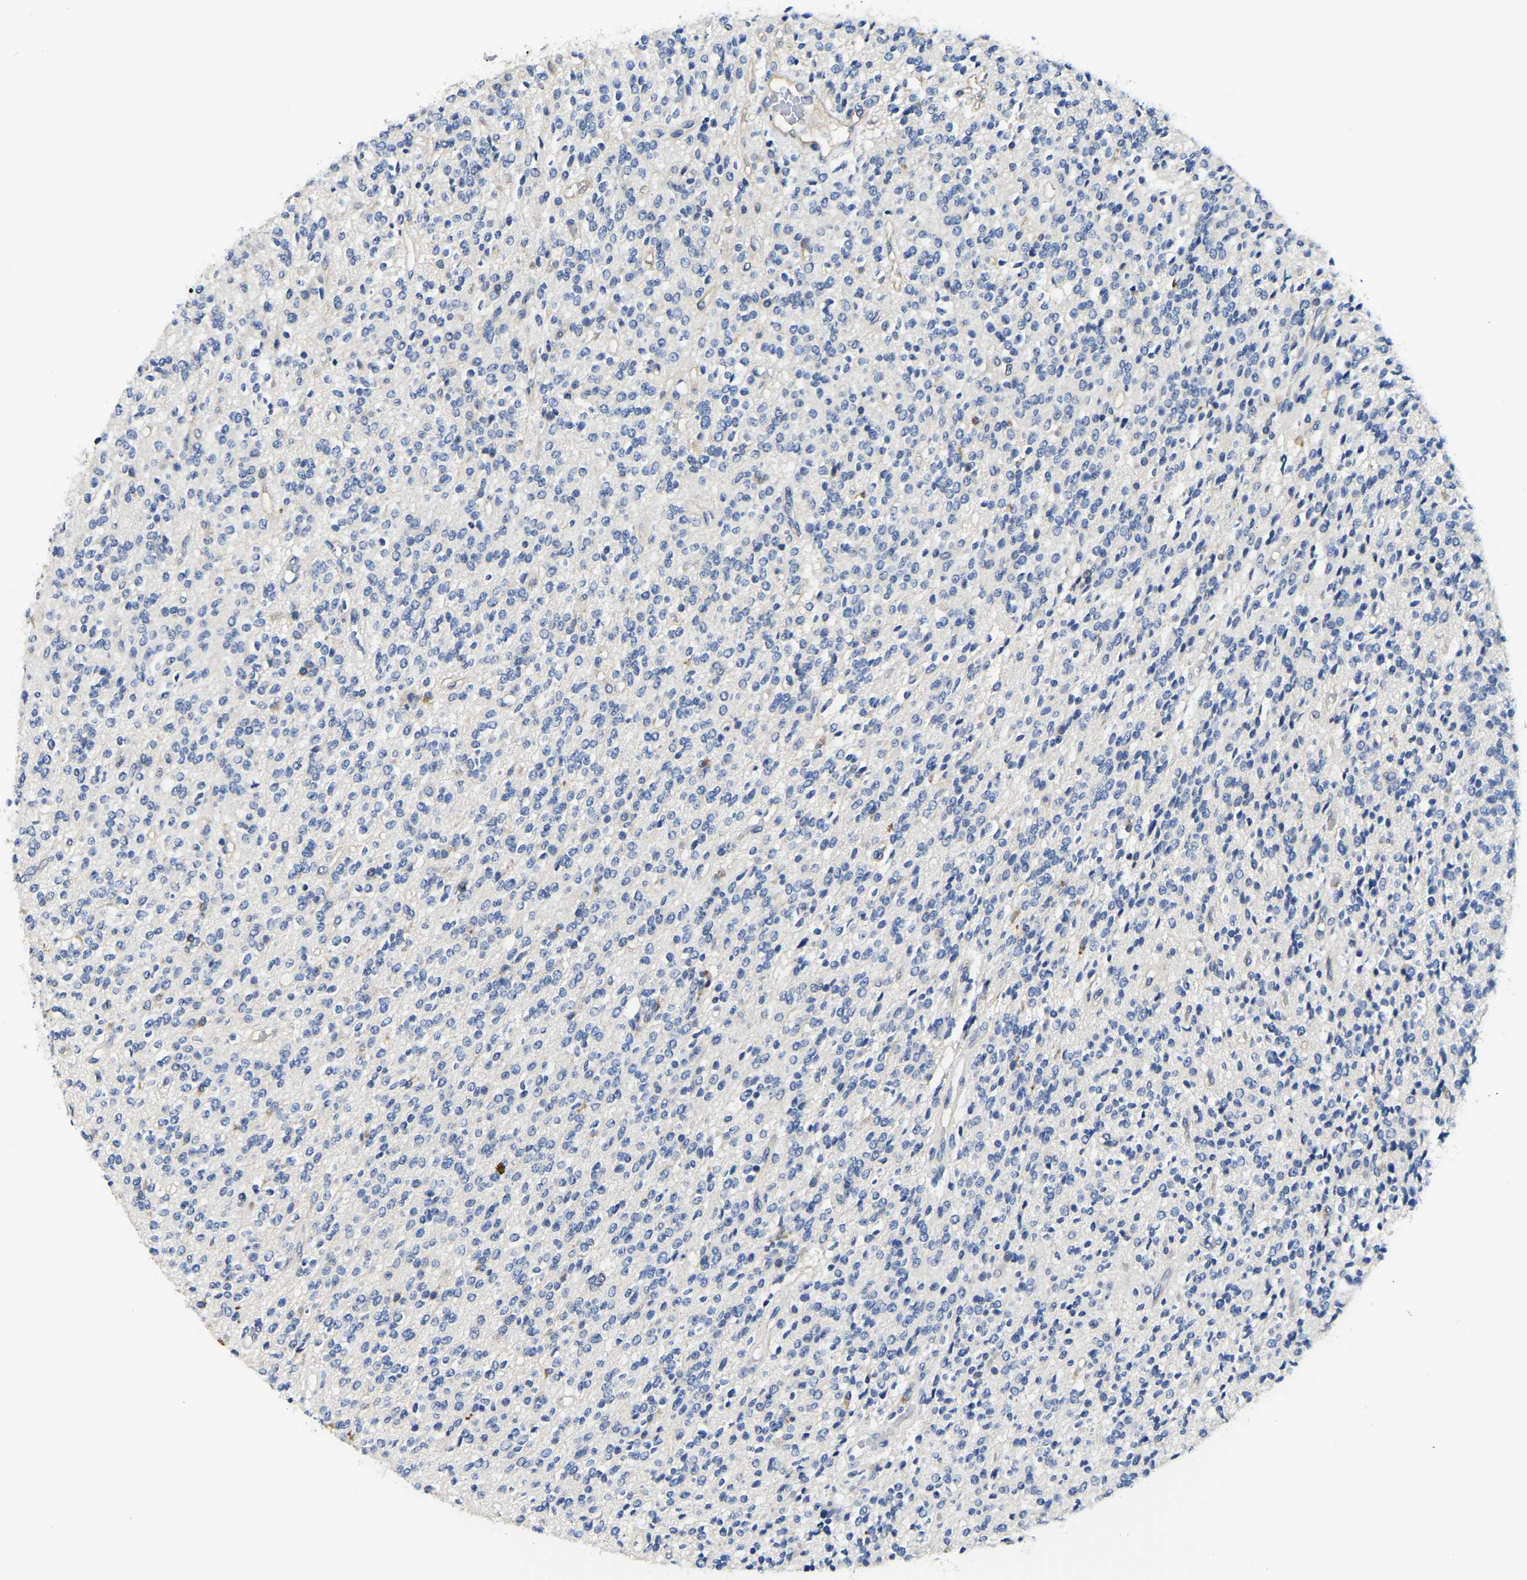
{"staining": {"intensity": "negative", "quantity": "none", "location": "none"}, "tissue": "glioma", "cell_type": "Tumor cells", "image_type": "cancer", "snomed": [{"axis": "morphology", "description": "Glioma, malignant, High grade"}, {"axis": "topography", "description": "Brain"}], "caption": "Glioma was stained to show a protein in brown. There is no significant positivity in tumor cells. (DAB IHC with hematoxylin counter stain).", "gene": "ITGA2", "patient": {"sex": "male", "age": 34}}